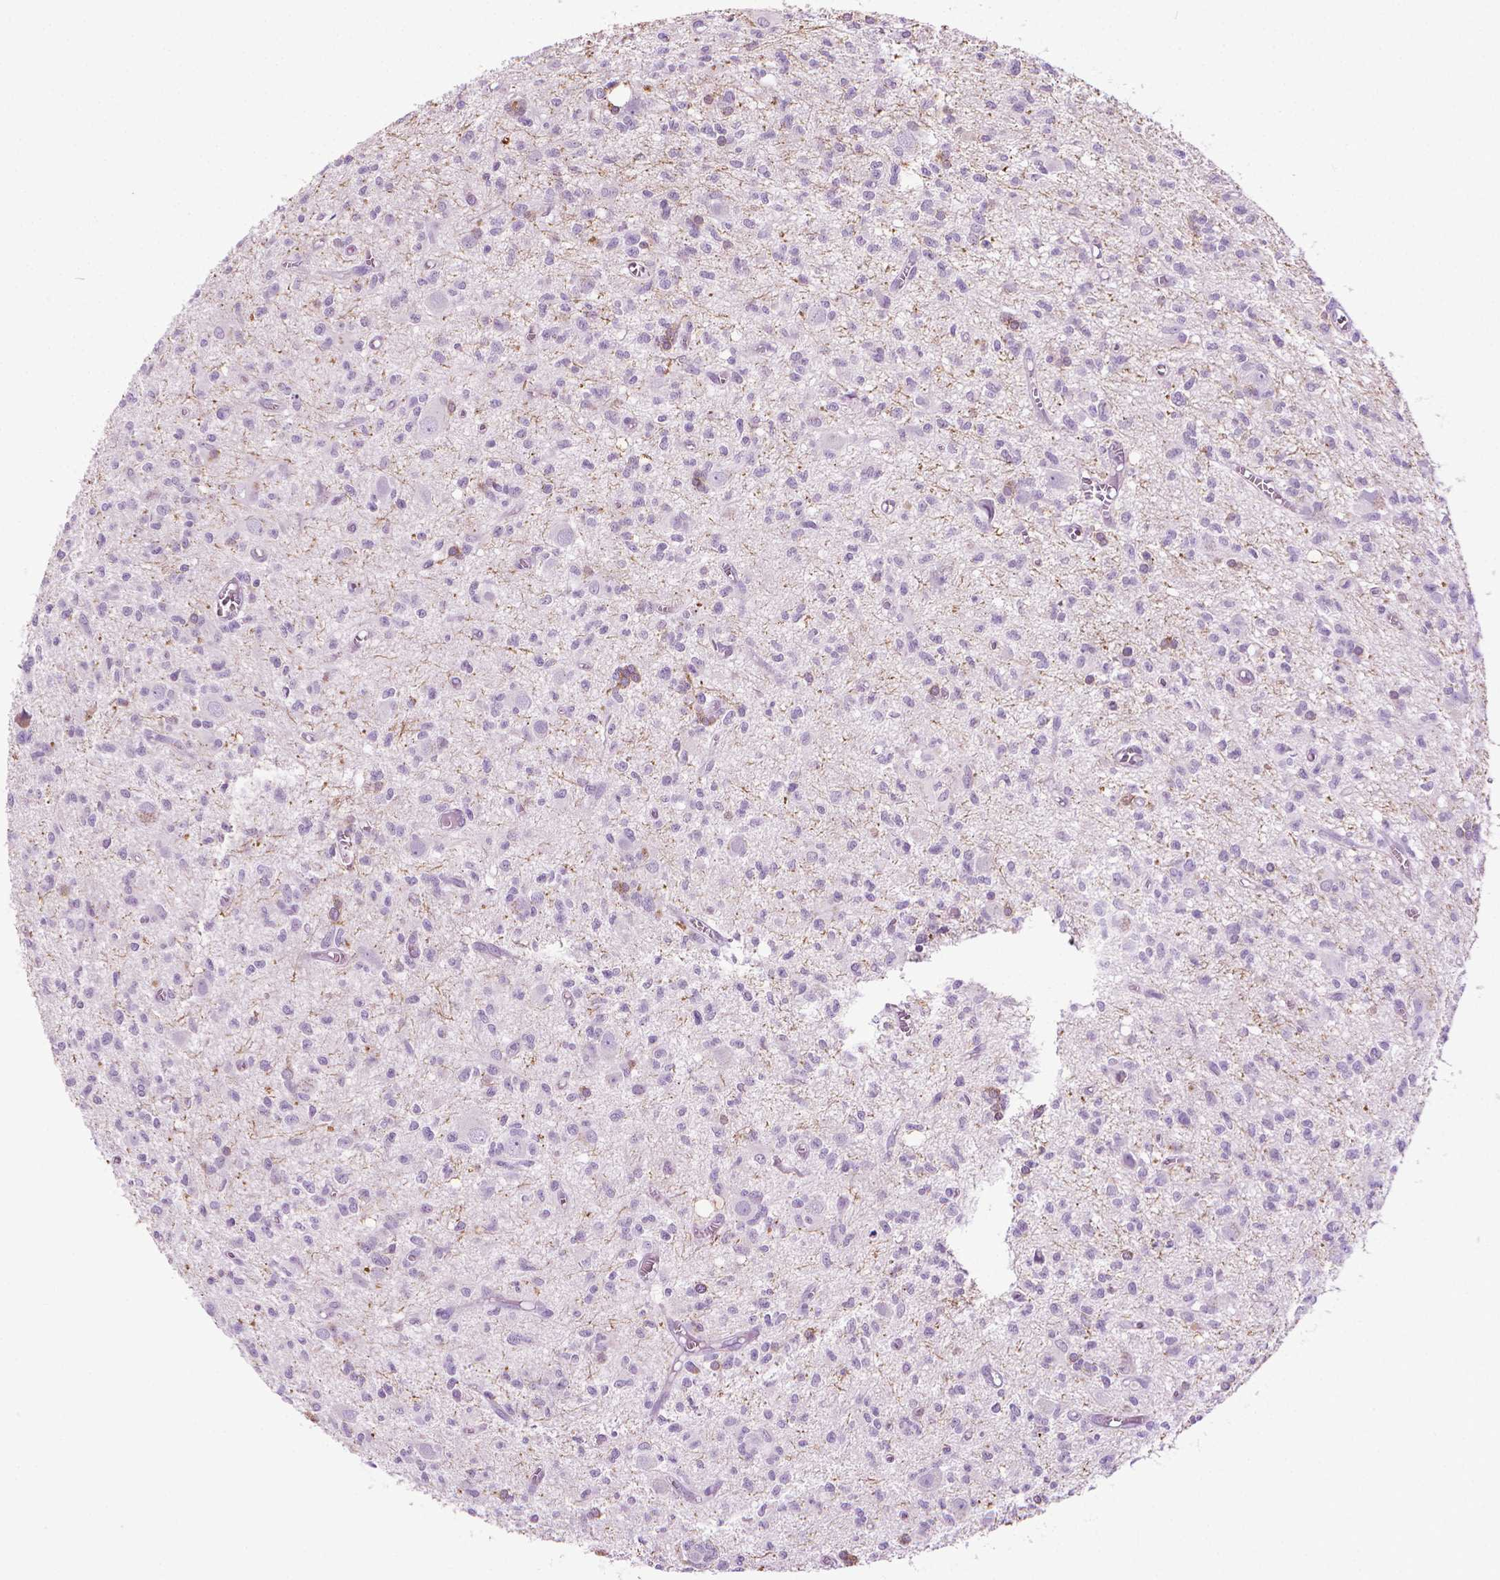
{"staining": {"intensity": "negative", "quantity": "none", "location": "none"}, "tissue": "glioma", "cell_type": "Tumor cells", "image_type": "cancer", "snomed": [{"axis": "morphology", "description": "Glioma, malignant, Low grade"}, {"axis": "topography", "description": "Brain"}], "caption": "This is a micrograph of IHC staining of malignant glioma (low-grade), which shows no staining in tumor cells.", "gene": "DNAI7", "patient": {"sex": "male", "age": 64}}